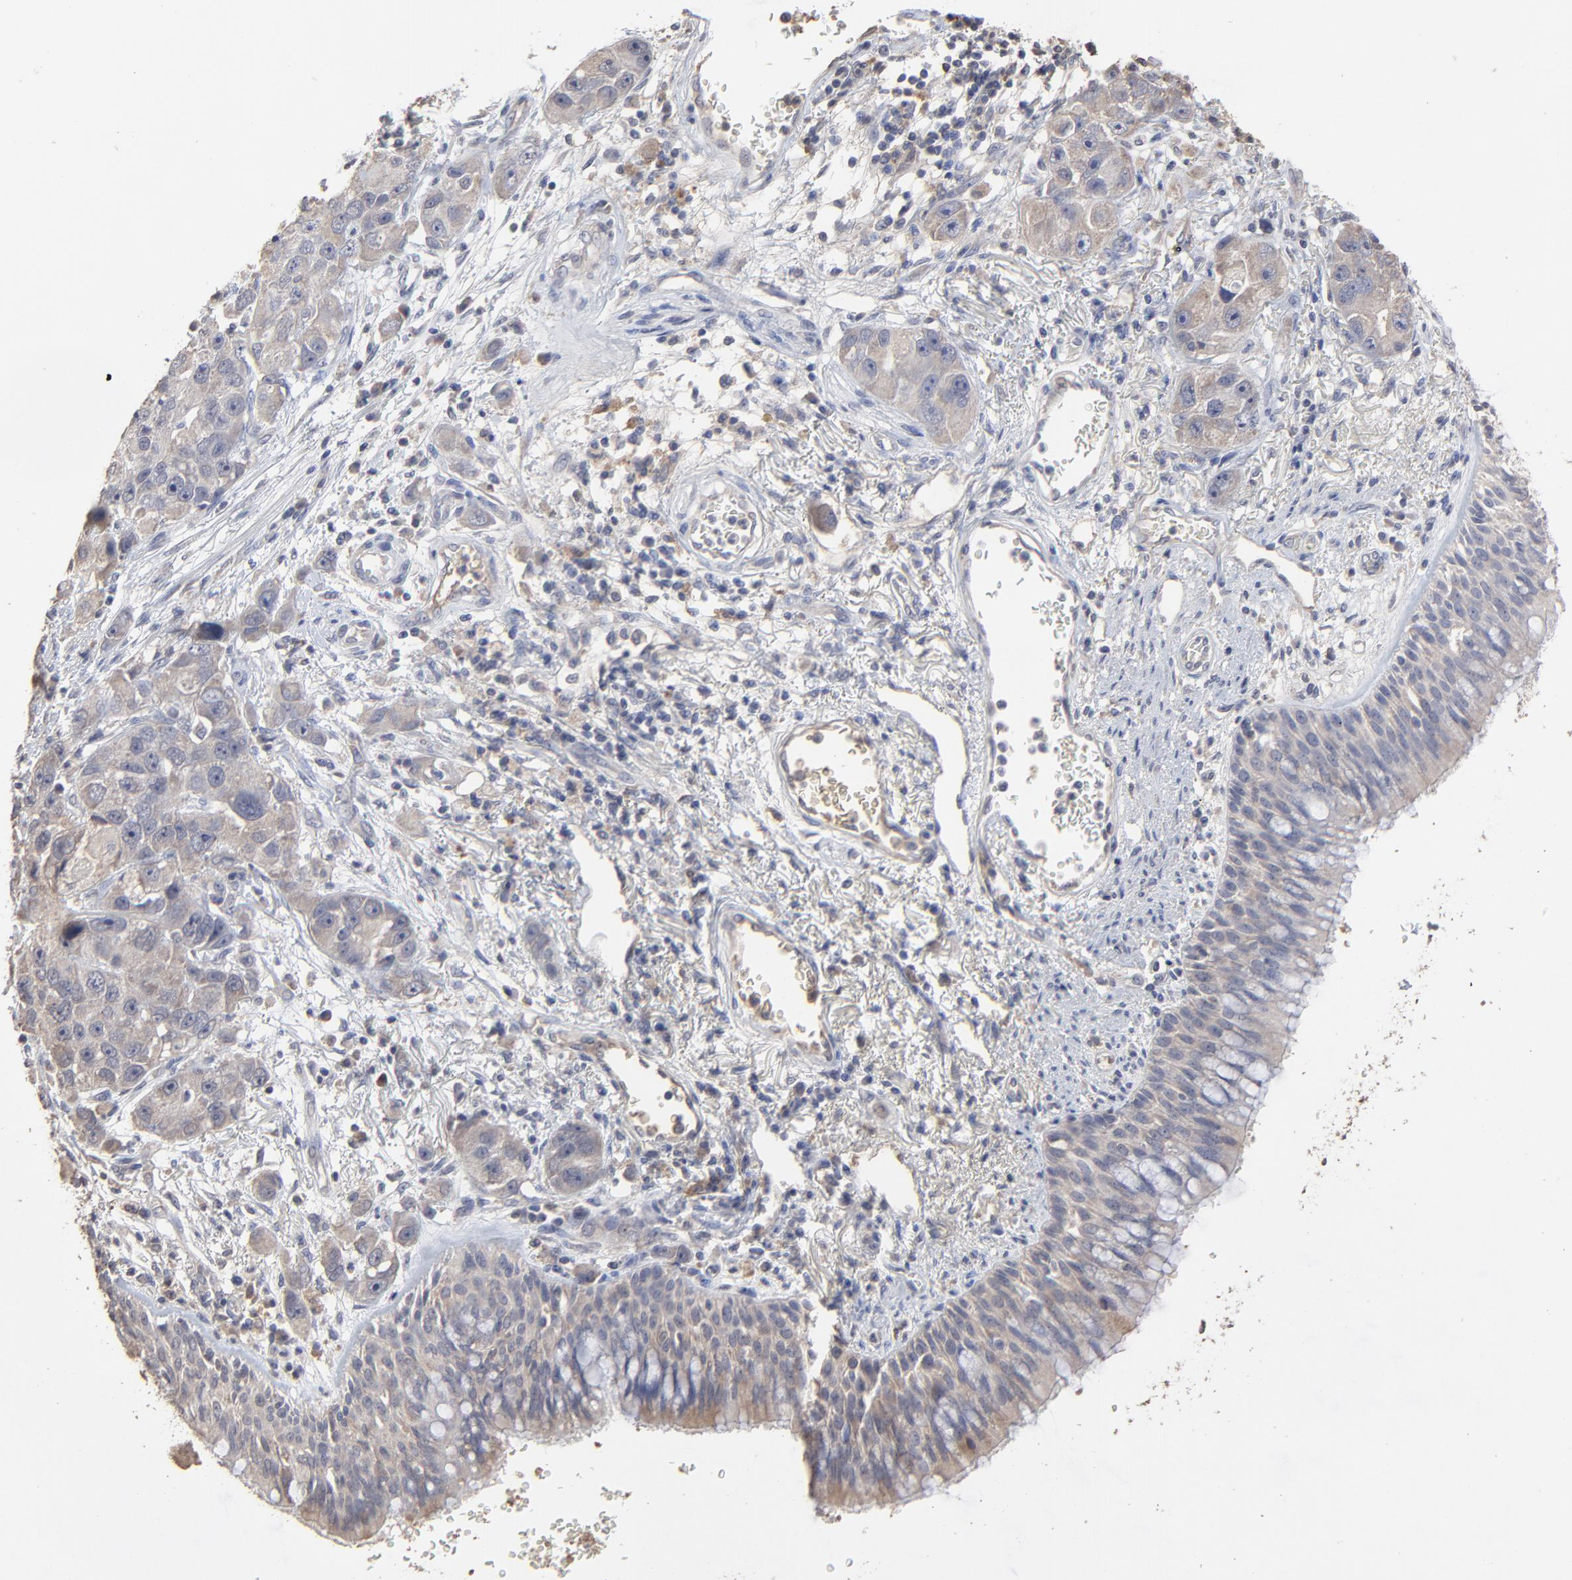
{"staining": {"intensity": "weak", "quantity": "25%-75%", "location": "cytoplasmic/membranous"}, "tissue": "bronchus", "cell_type": "Respiratory epithelial cells", "image_type": "normal", "snomed": [{"axis": "morphology", "description": "Normal tissue, NOS"}, {"axis": "morphology", "description": "Adenocarcinoma, NOS"}, {"axis": "morphology", "description": "Adenocarcinoma, metastatic, NOS"}, {"axis": "topography", "description": "Lymph node"}, {"axis": "topography", "description": "Bronchus"}, {"axis": "topography", "description": "Lung"}], "caption": "Immunohistochemistry image of normal bronchus: human bronchus stained using immunohistochemistry (IHC) reveals low levels of weak protein expression localized specifically in the cytoplasmic/membranous of respiratory epithelial cells, appearing as a cytoplasmic/membranous brown color.", "gene": "VPREB3", "patient": {"sex": "female", "age": 54}}